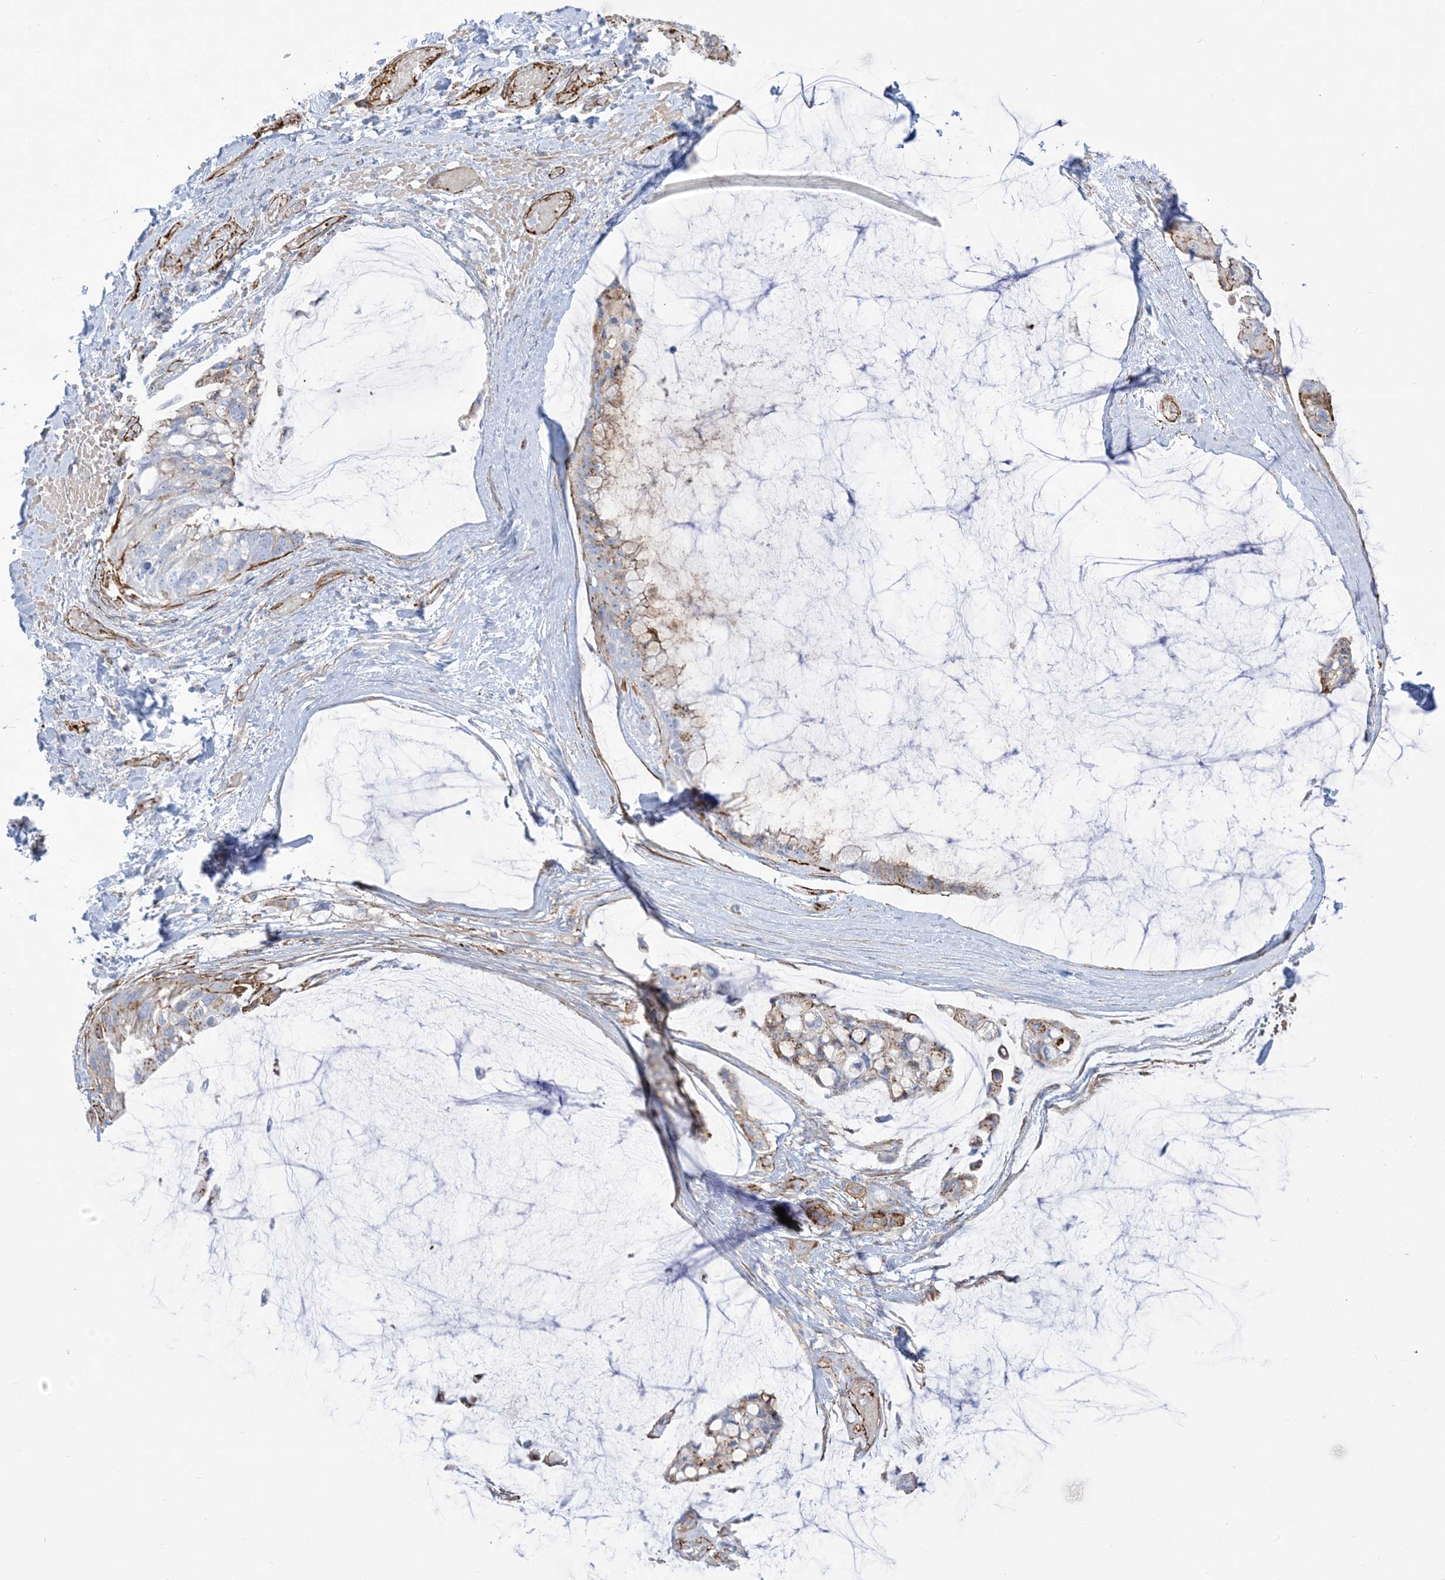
{"staining": {"intensity": "weak", "quantity": "25%-75%", "location": "cytoplasmic/membranous"}, "tissue": "ovarian cancer", "cell_type": "Tumor cells", "image_type": "cancer", "snomed": [{"axis": "morphology", "description": "Cystadenocarcinoma, mucinous, NOS"}, {"axis": "topography", "description": "Ovary"}], "caption": "Mucinous cystadenocarcinoma (ovarian) stained for a protein (brown) shows weak cytoplasmic/membranous positive positivity in approximately 25%-75% of tumor cells.", "gene": "B3GNT7", "patient": {"sex": "female", "age": 39}}